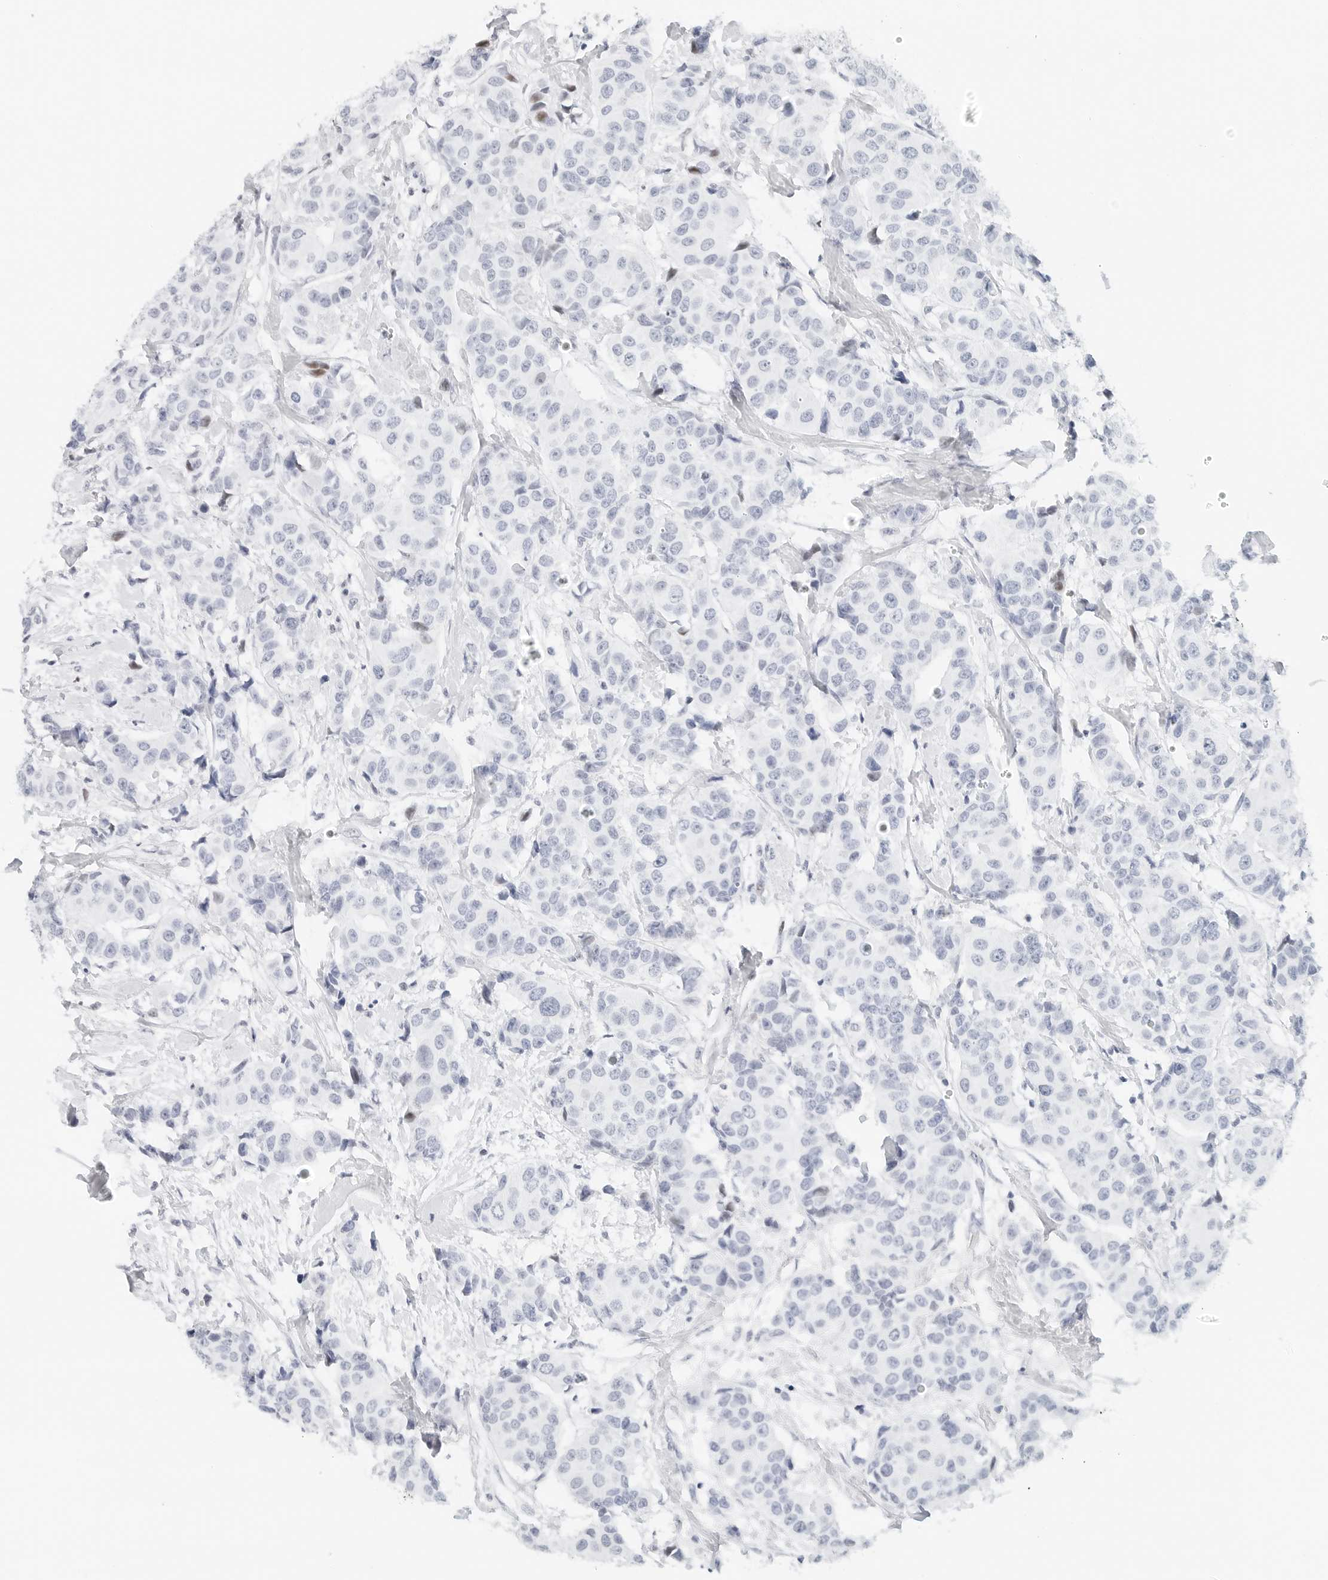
{"staining": {"intensity": "negative", "quantity": "none", "location": "none"}, "tissue": "breast cancer", "cell_type": "Tumor cells", "image_type": "cancer", "snomed": [{"axis": "morphology", "description": "Normal tissue, NOS"}, {"axis": "morphology", "description": "Duct carcinoma"}, {"axis": "topography", "description": "Breast"}], "caption": "A photomicrograph of intraductal carcinoma (breast) stained for a protein exhibits no brown staining in tumor cells. The staining was performed using DAB (3,3'-diaminobenzidine) to visualize the protein expression in brown, while the nuclei were stained in blue with hematoxylin (Magnification: 20x).", "gene": "NTMT2", "patient": {"sex": "female", "age": 39}}